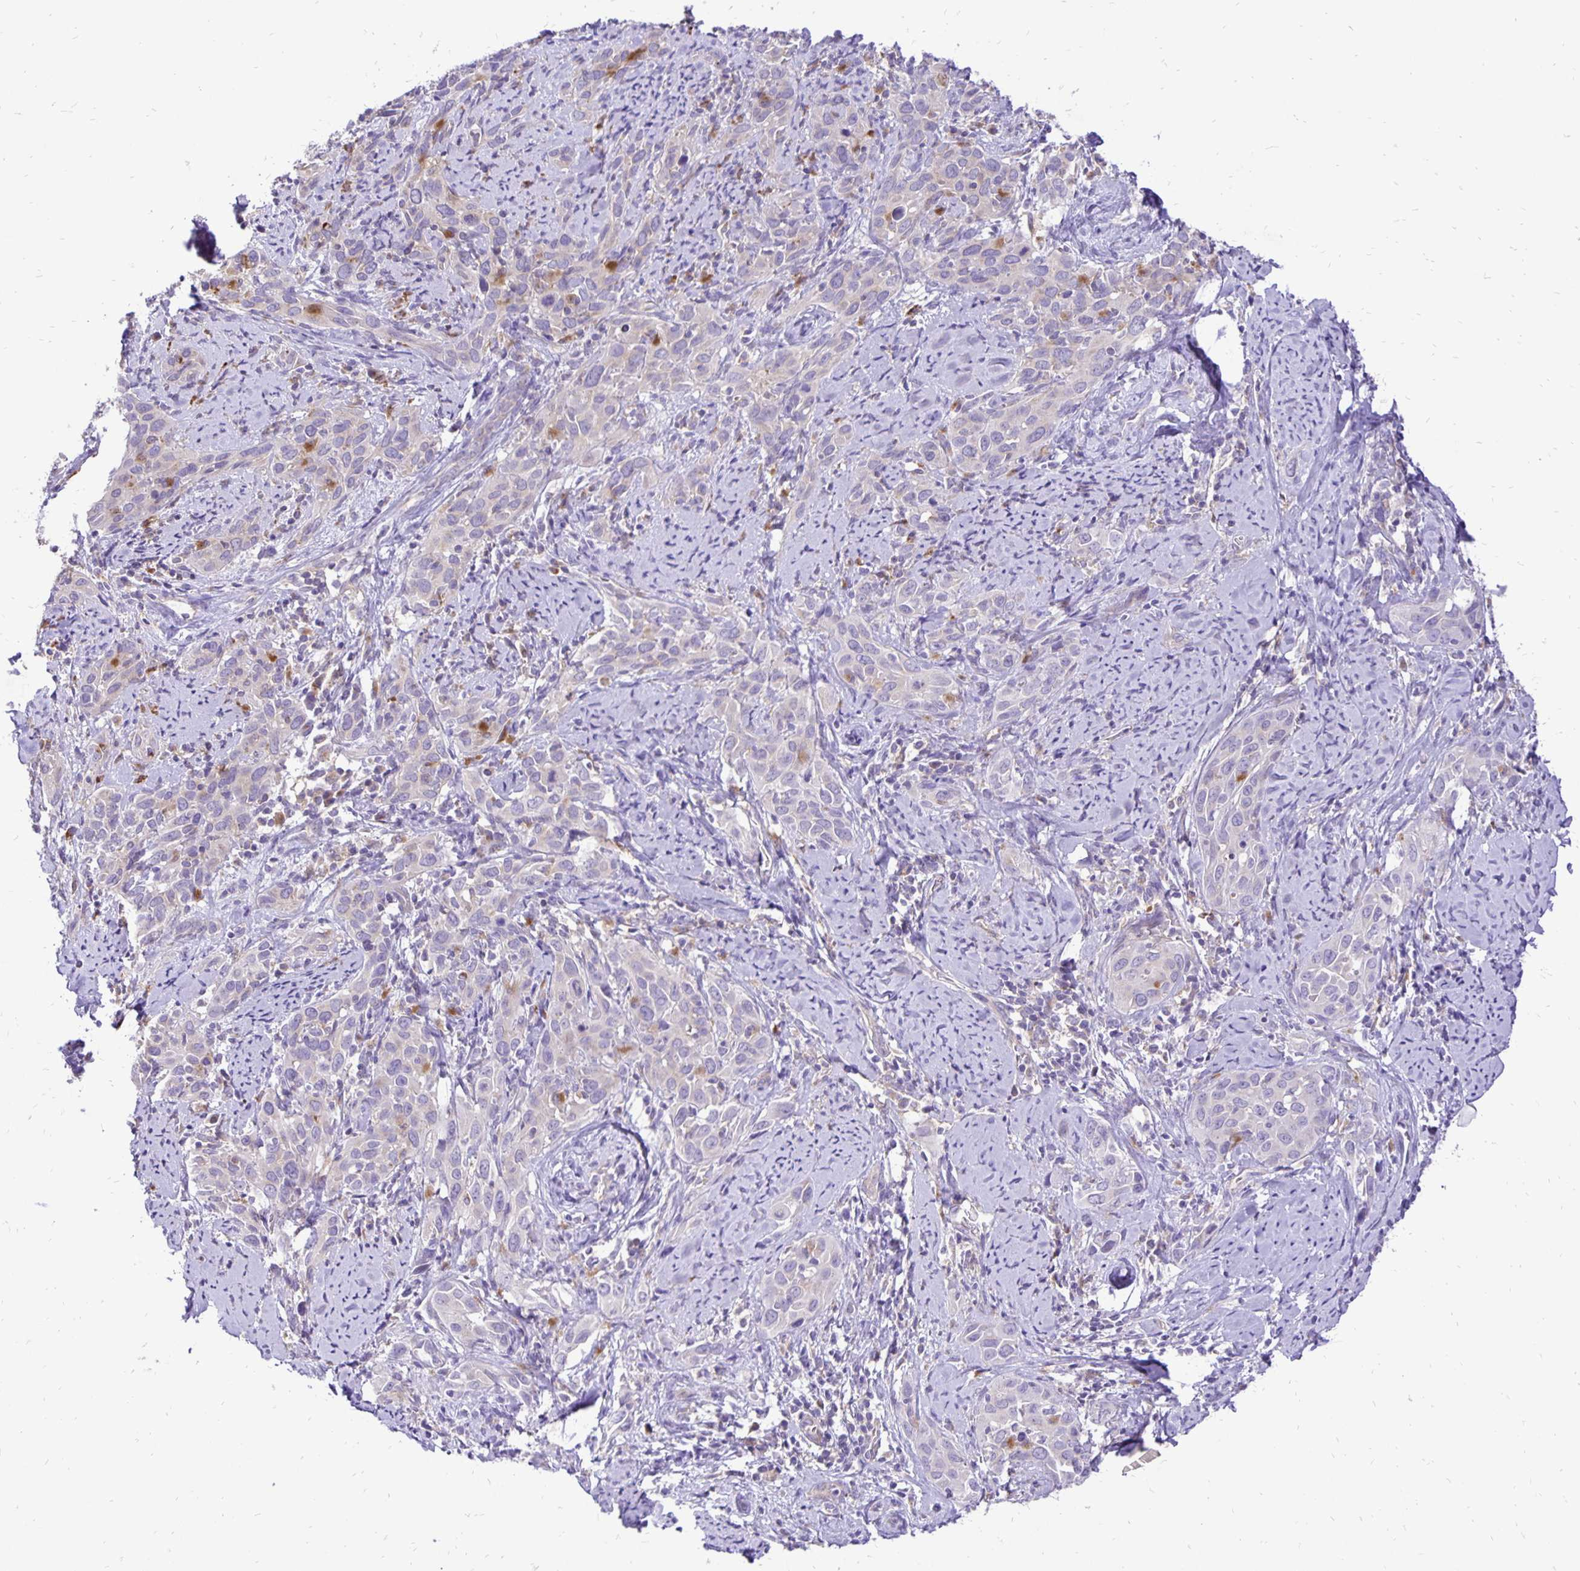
{"staining": {"intensity": "negative", "quantity": "none", "location": "none"}, "tissue": "cervical cancer", "cell_type": "Tumor cells", "image_type": "cancer", "snomed": [{"axis": "morphology", "description": "Squamous cell carcinoma, NOS"}, {"axis": "topography", "description": "Cervix"}], "caption": "This is an immunohistochemistry image of human cervical cancer. There is no expression in tumor cells.", "gene": "EIF5A", "patient": {"sex": "female", "age": 51}}